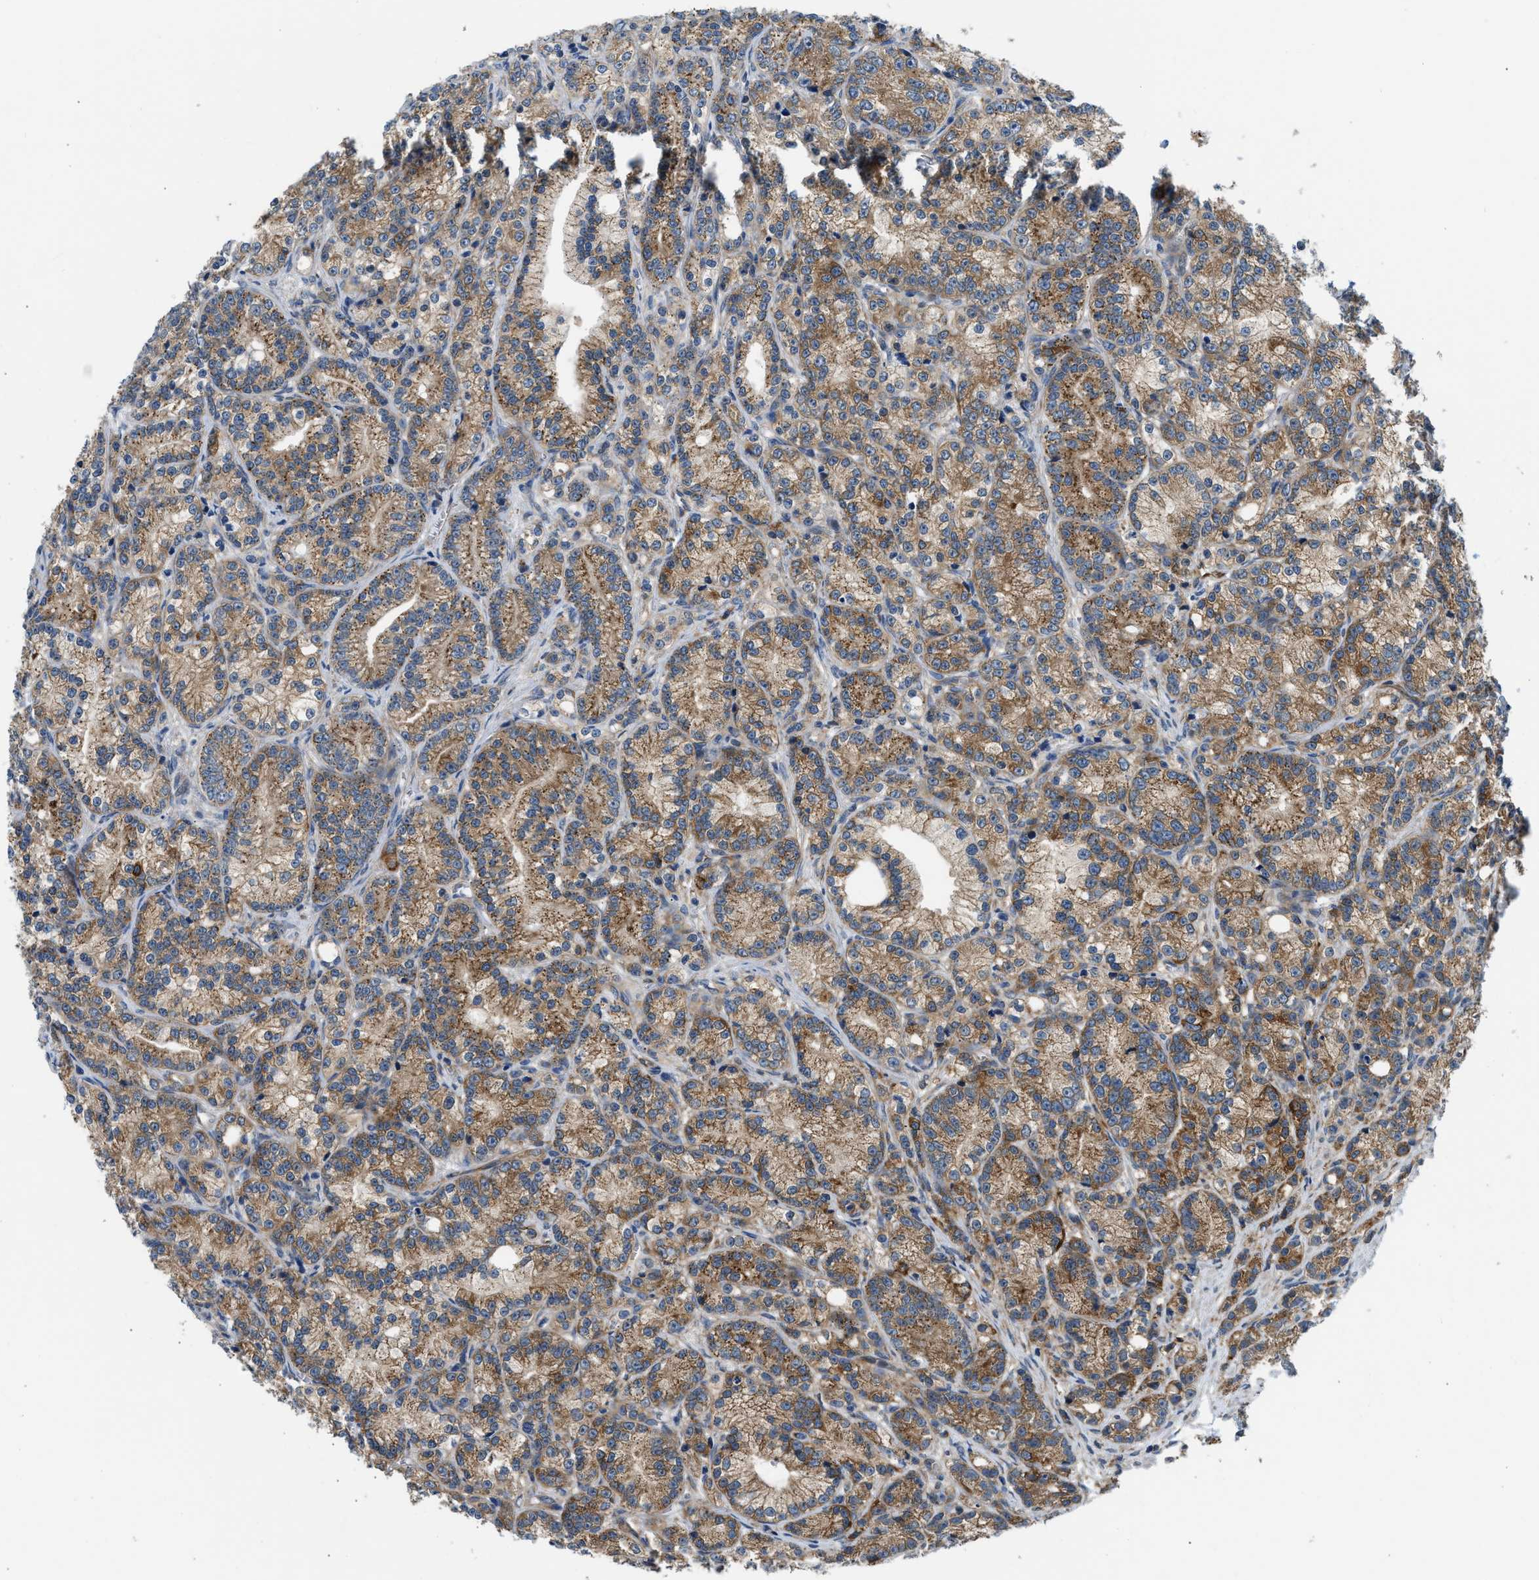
{"staining": {"intensity": "moderate", "quantity": ">75%", "location": "cytoplasmic/membranous"}, "tissue": "prostate cancer", "cell_type": "Tumor cells", "image_type": "cancer", "snomed": [{"axis": "morphology", "description": "Adenocarcinoma, Low grade"}, {"axis": "topography", "description": "Prostate"}], "caption": "Immunohistochemistry photomicrograph of neoplastic tissue: human adenocarcinoma (low-grade) (prostate) stained using immunohistochemistry reveals medium levels of moderate protein expression localized specifically in the cytoplasmic/membranous of tumor cells, appearing as a cytoplasmic/membranous brown color.", "gene": "LPIN2", "patient": {"sex": "male", "age": 89}}